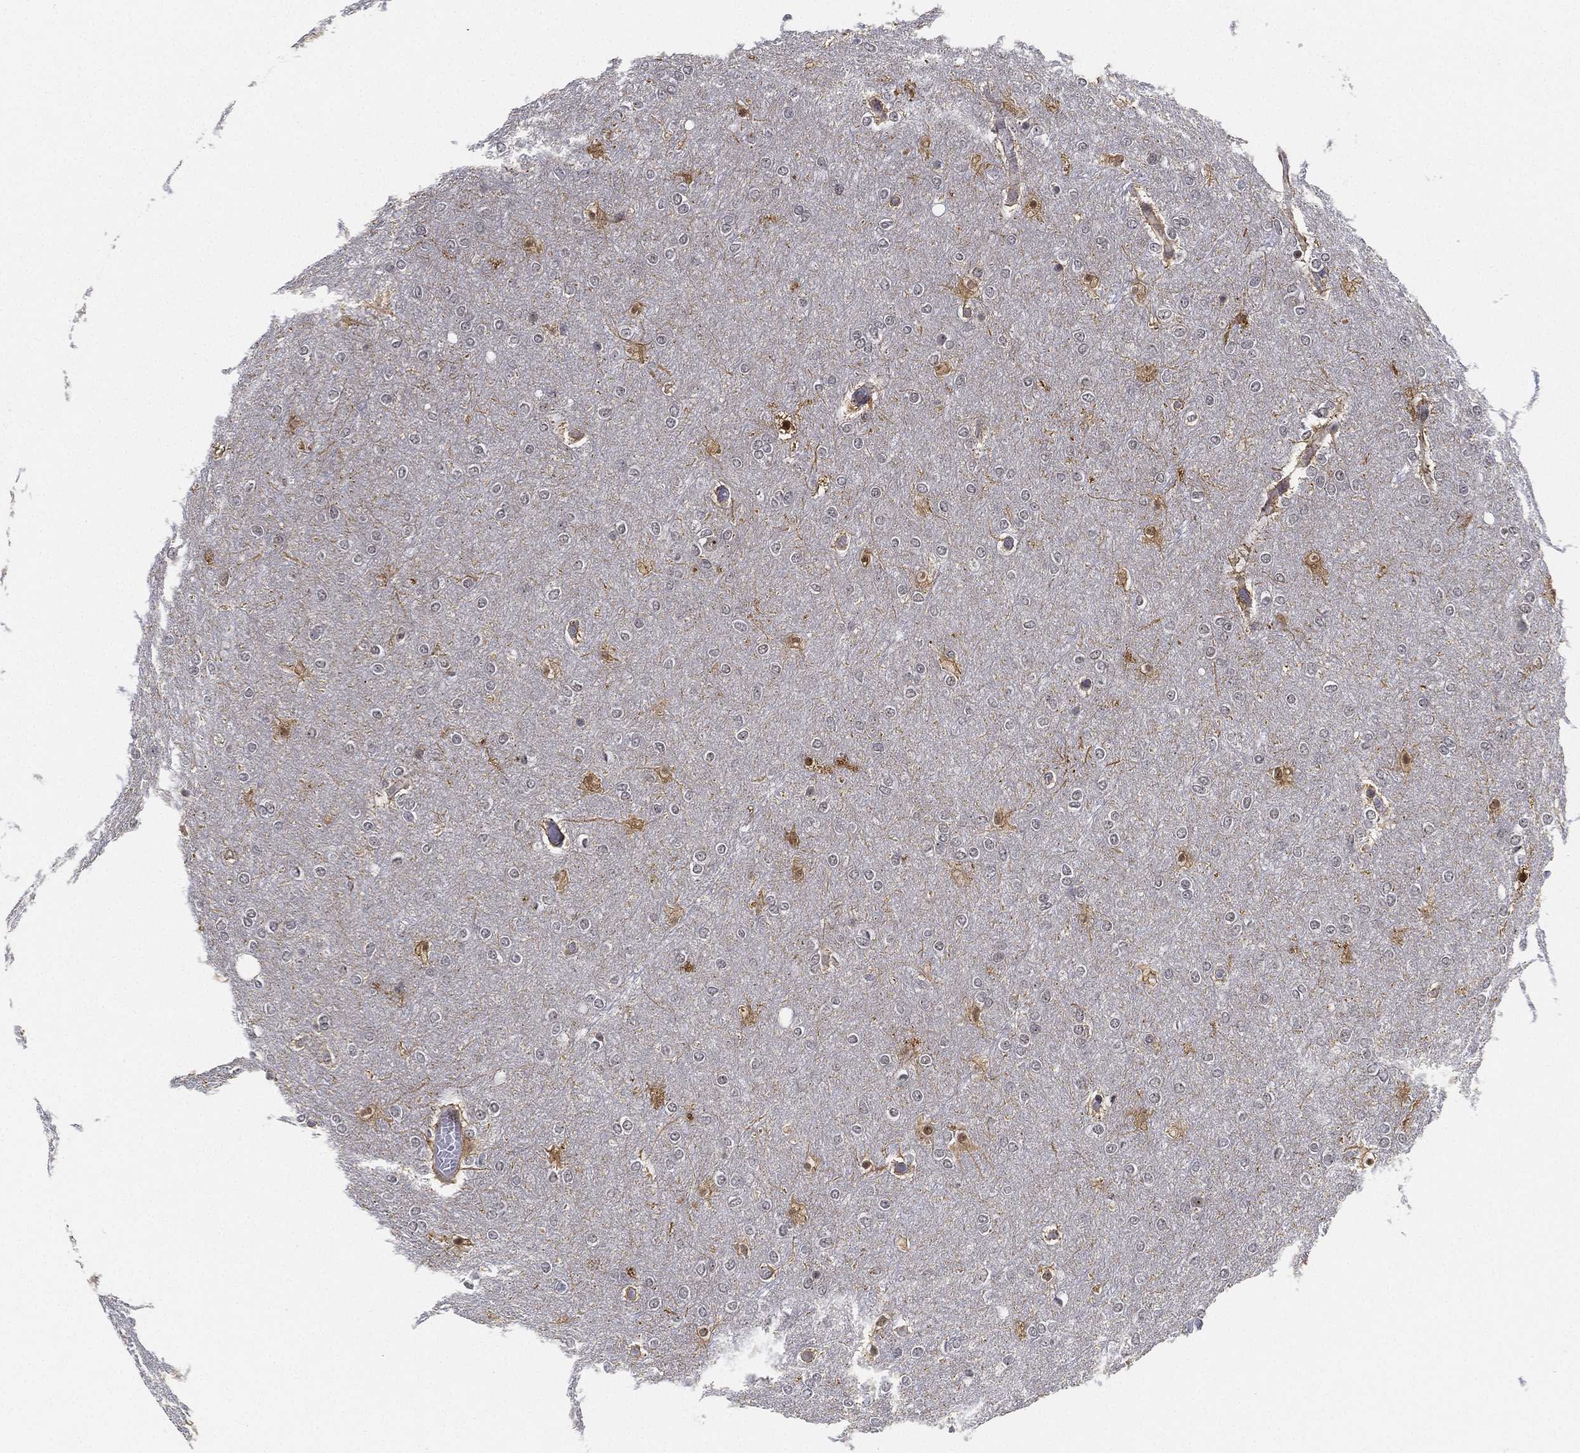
{"staining": {"intensity": "negative", "quantity": "none", "location": "none"}, "tissue": "glioma", "cell_type": "Tumor cells", "image_type": "cancer", "snomed": [{"axis": "morphology", "description": "Glioma, malignant, High grade"}, {"axis": "topography", "description": "Brain"}], "caption": "This photomicrograph is of glioma stained with immunohistochemistry to label a protein in brown with the nuclei are counter-stained blue. There is no expression in tumor cells. (DAB (3,3'-diaminobenzidine) immunohistochemistry (IHC), high magnification).", "gene": "PPP1R16B", "patient": {"sex": "female", "age": 61}}